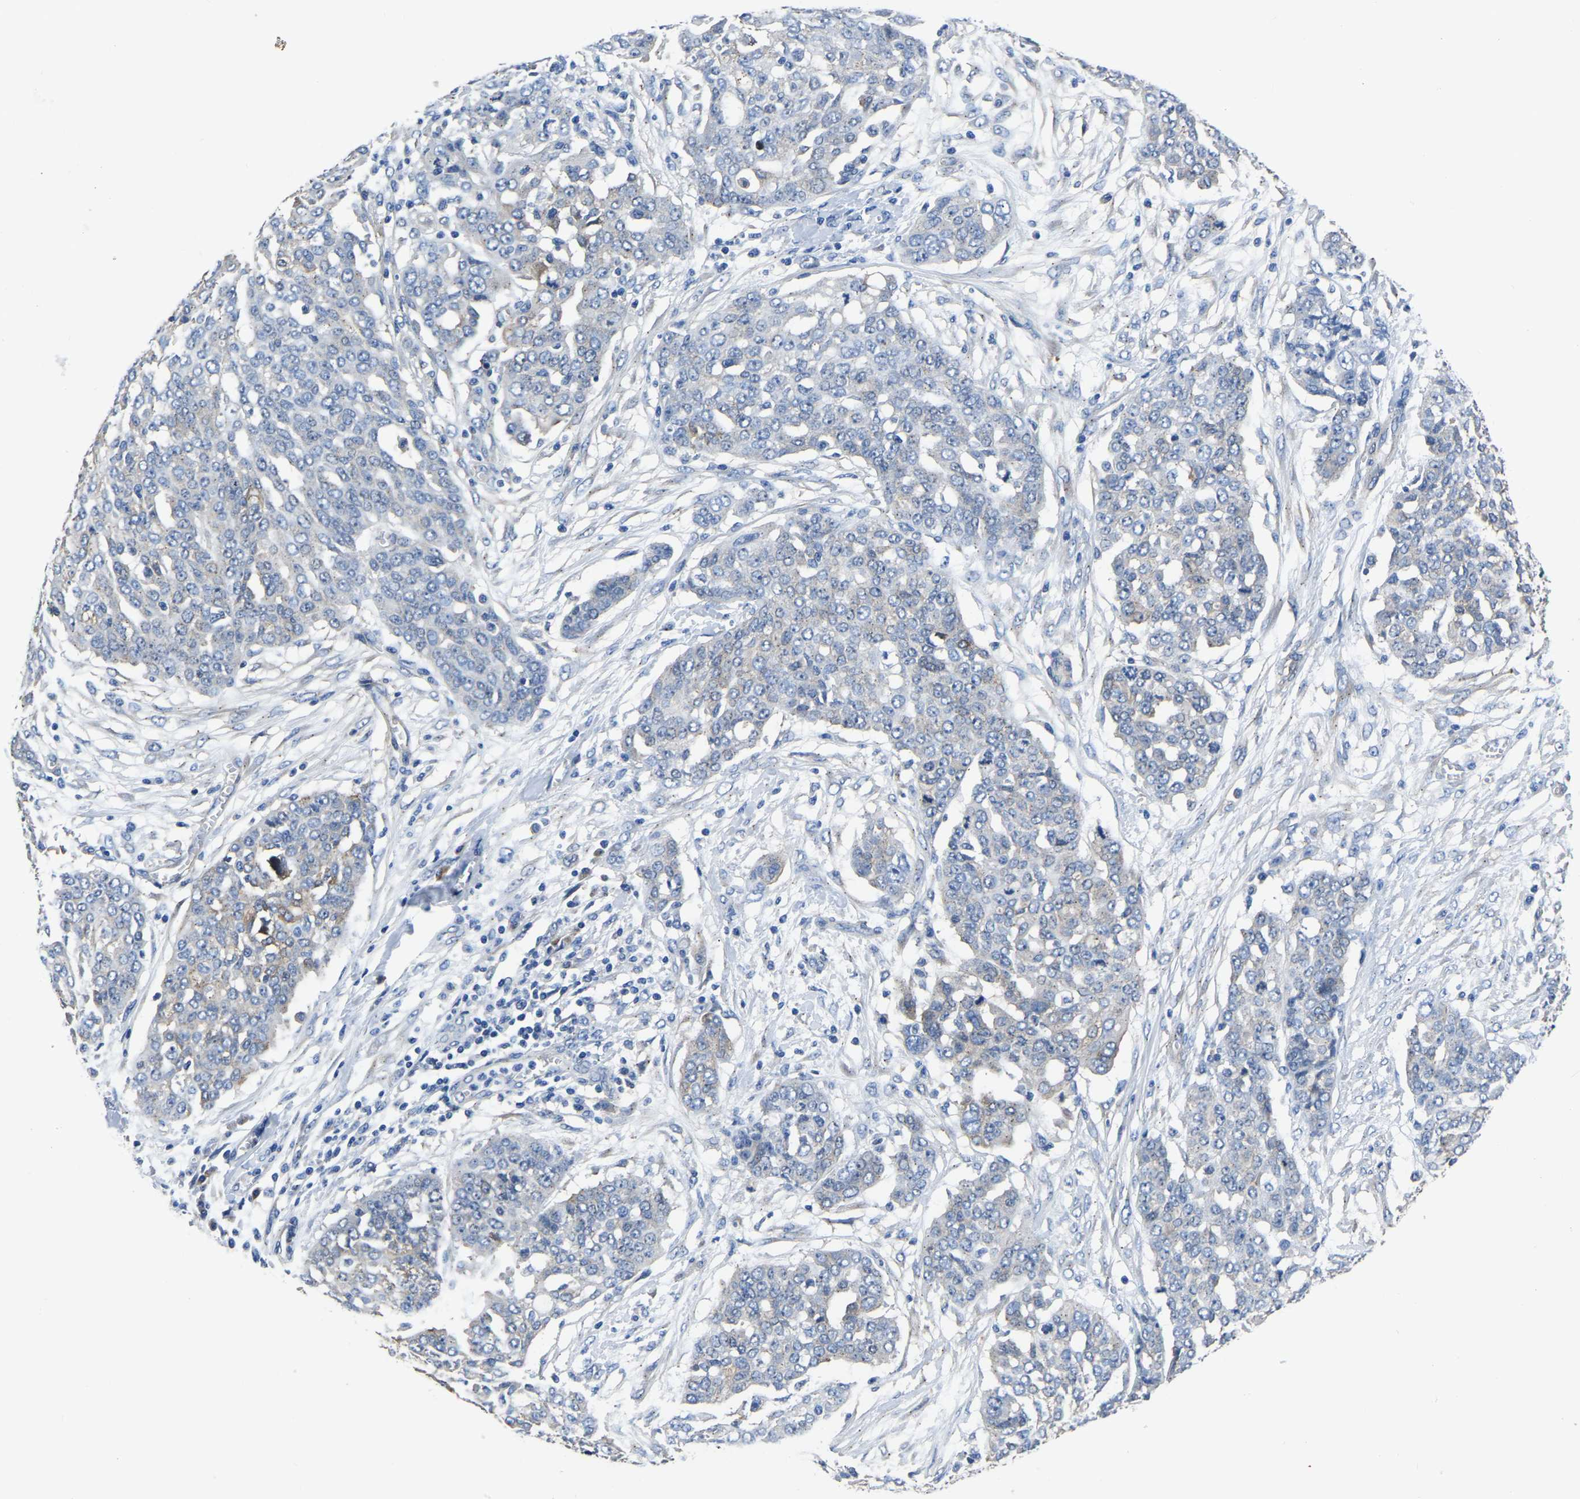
{"staining": {"intensity": "weak", "quantity": "25%-75%", "location": "cytoplasmic/membranous"}, "tissue": "ovarian cancer", "cell_type": "Tumor cells", "image_type": "cancer", "snomed": [{"axis": "morphology", "description": "Cystadenocarcinoma, serous, NOS"}, {"axis": "topography", "description": "Soft tissue"}, {"axis": "topography", "description": "Ovary"}], "caption": "The photomicrograph demonstrates a brown stain indicating the presence of a protein in the cytoplasmic/membranous of tumor cells in serous cystadenocarcinoma (ovarian).", "gene": "TFG", "patient": {"sex": "female", "age": 57}}